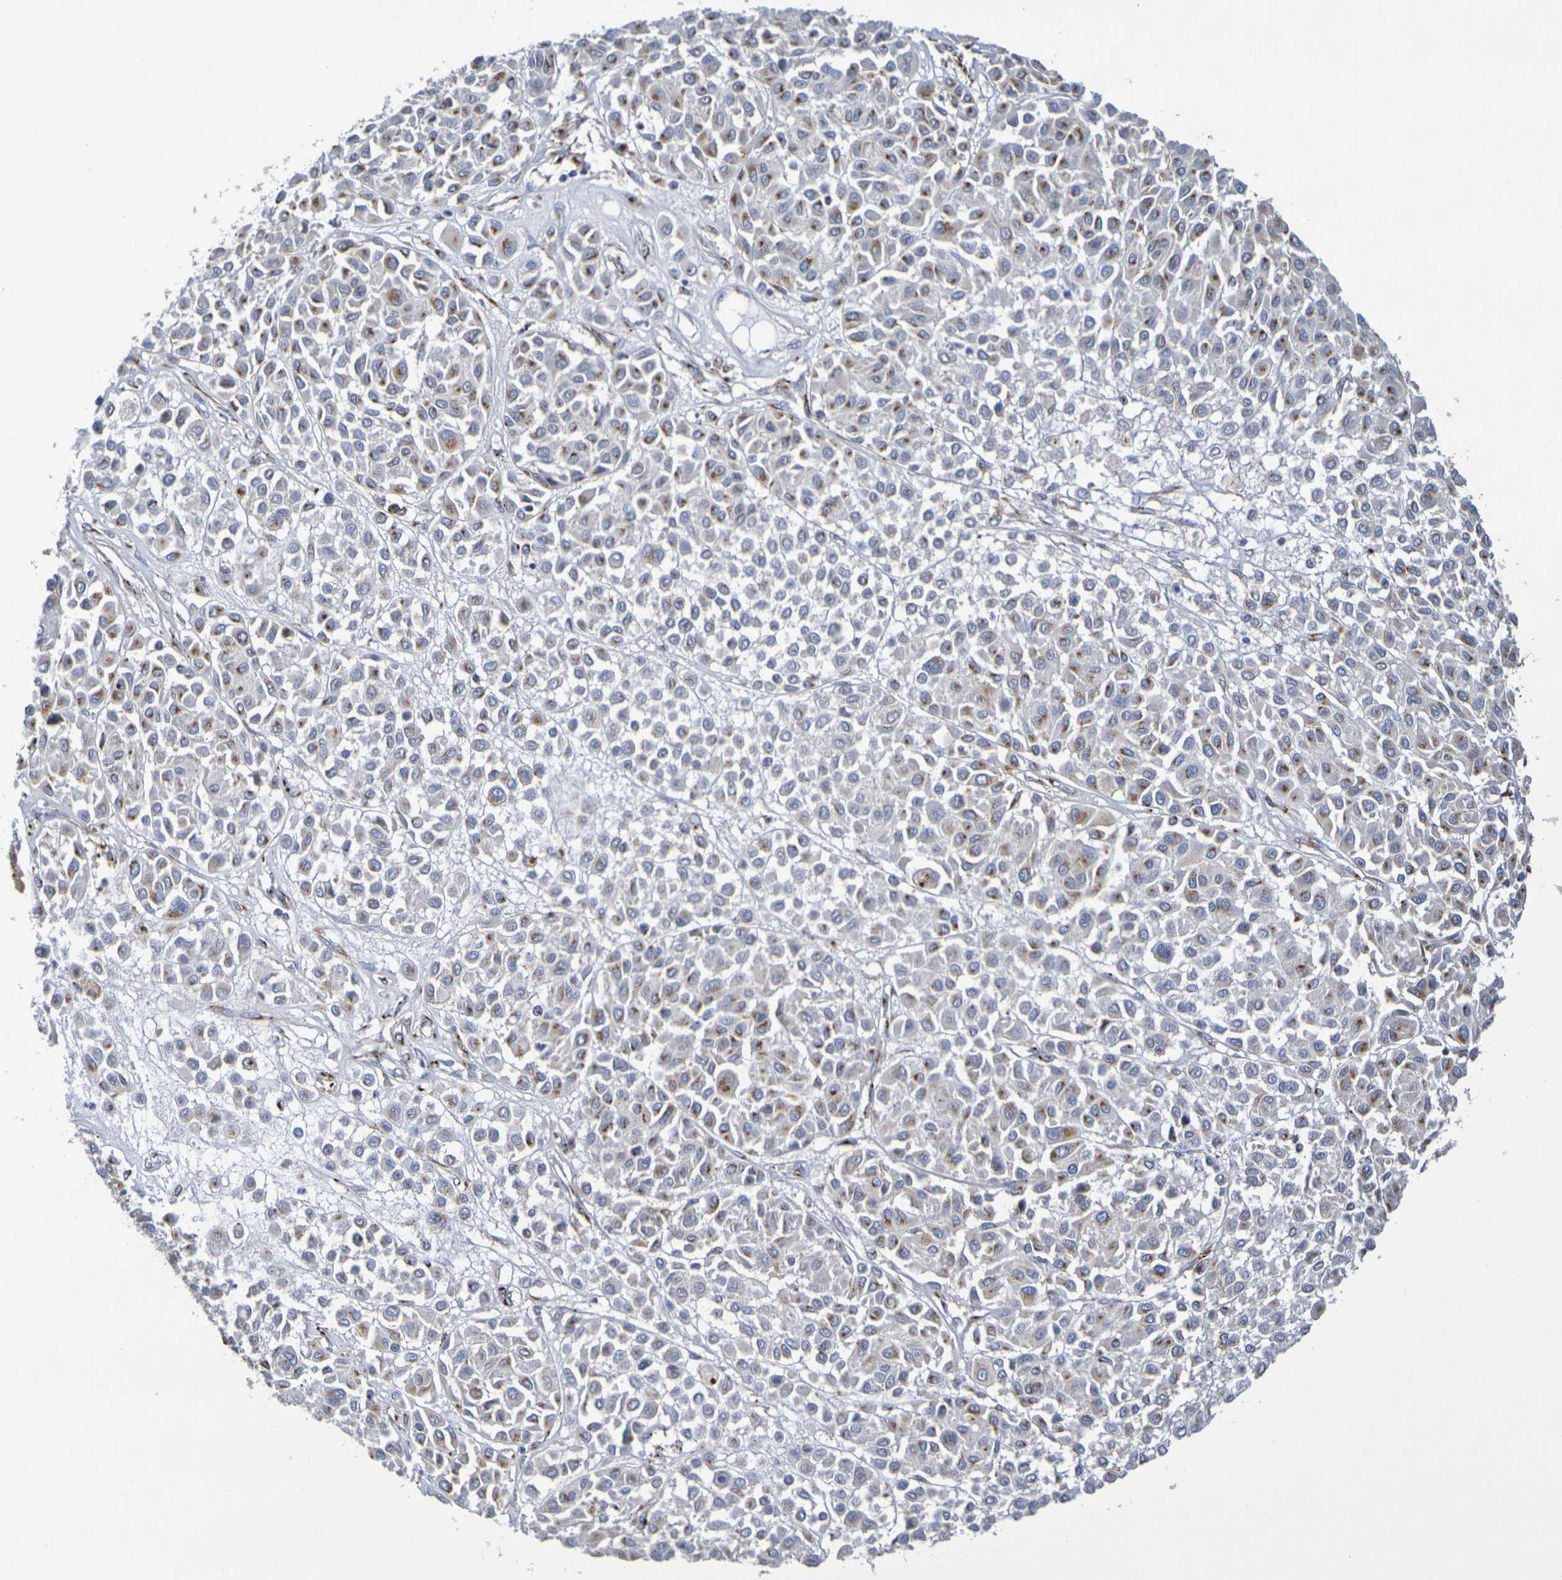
{"staining": {"intensity": "moderate", "quantity": "25%-75%", "location": "cytoplasmic/membranous"}, "tissue": "melanoma", "cell_type": "Tumor cells", "image_type": "cancer", "snomed": [{"axis": "morphology", "description": "Malignant melanoma, Metastatic site"}, {"axis": "topography", "description": "Soft tissue"}], "caption": "Melanoma was stained to show a protein in brown. There is medium levels of moderate cytoplasmic/membranous positivity in about 25%-75% of tumor cells.", "gene": "DCP2", "patient": {"sex": "male", "age": 41}}